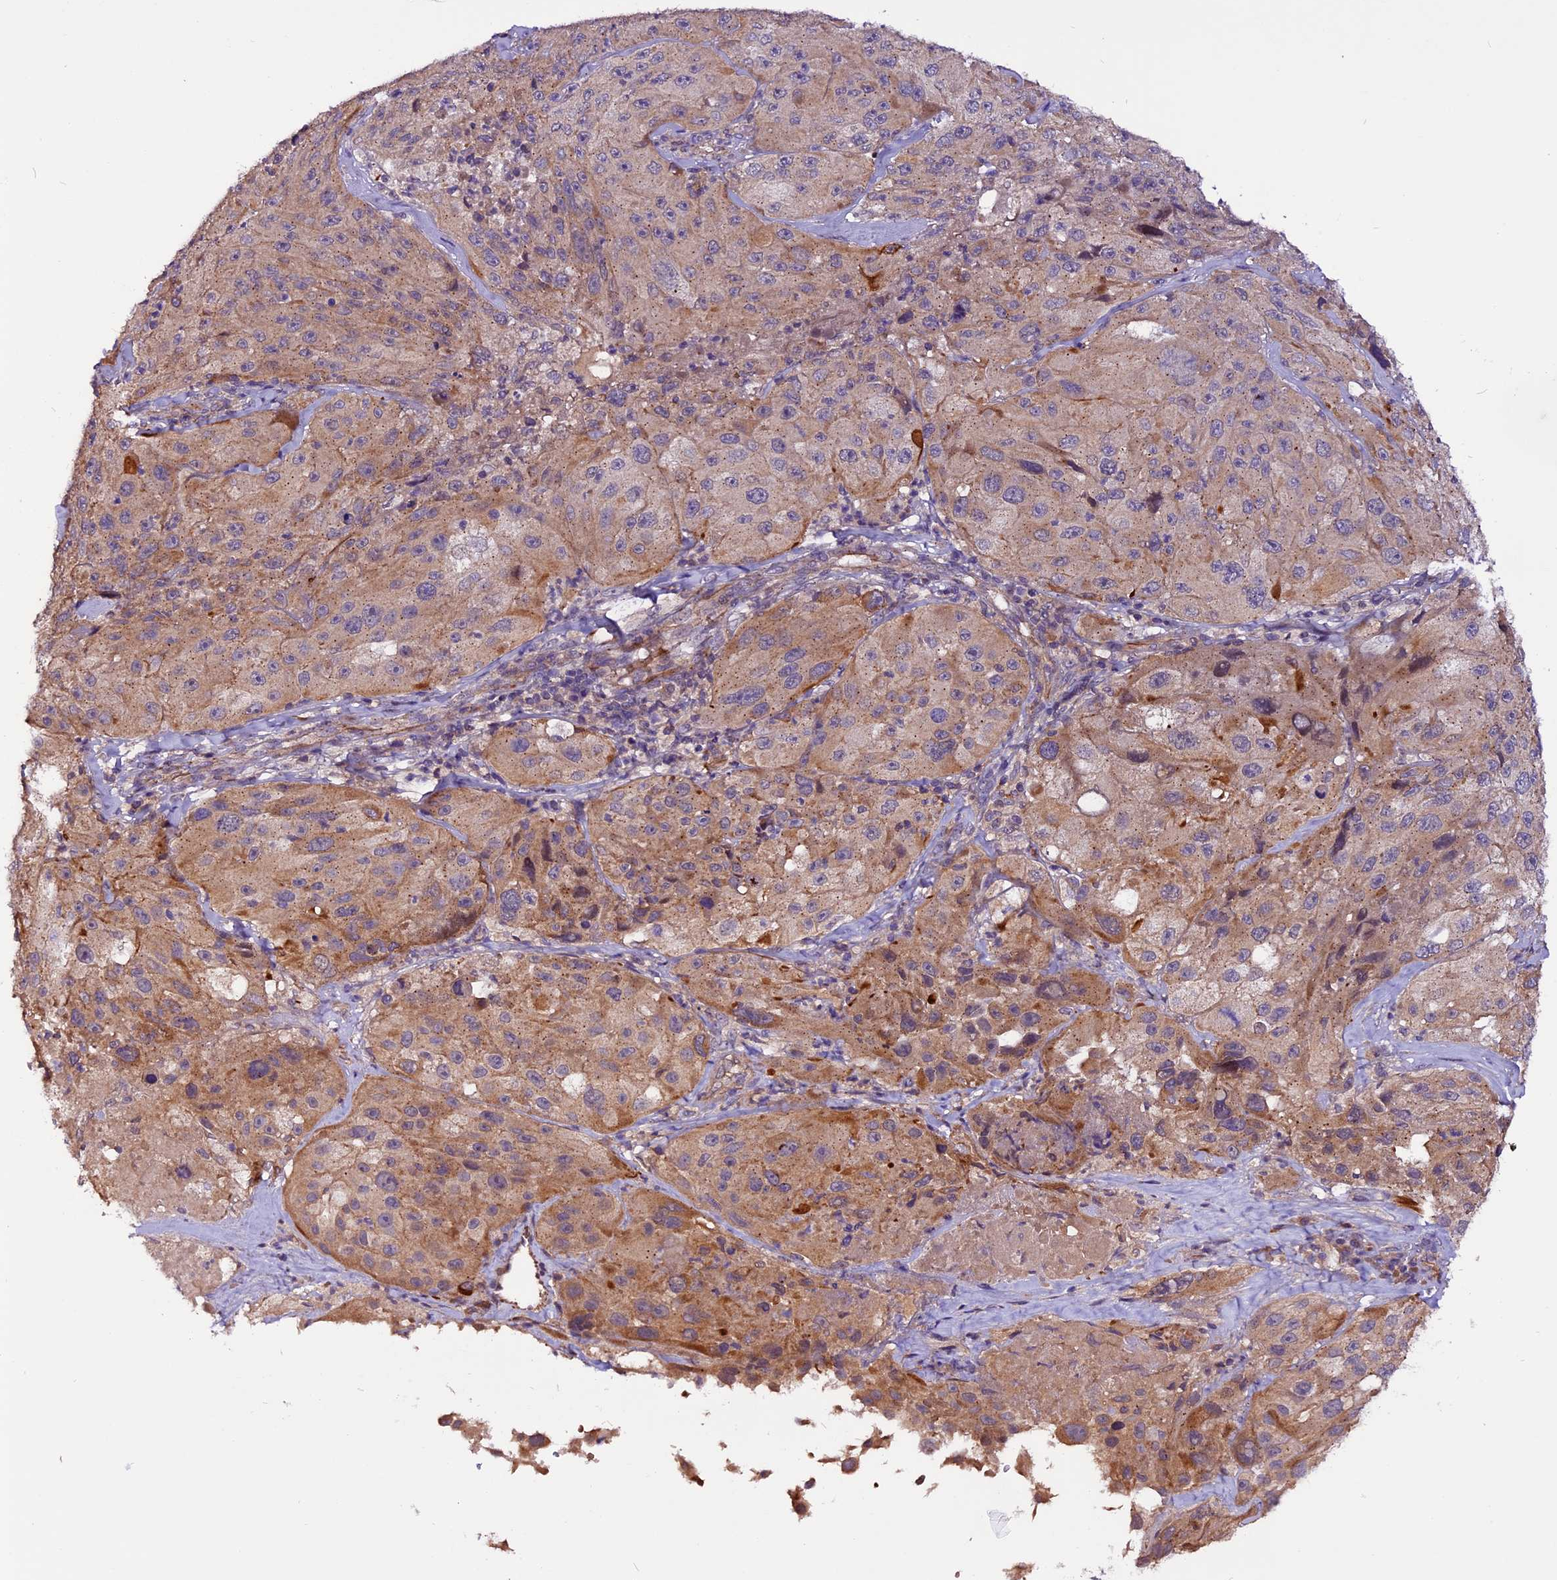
{"staining": {"intensity": "moderate", "quantity": ">75%", "location": "cytoplasmic/membranous"}, "tissue": "melanoma", "cell_type": "Tumor cells", "image_type": "cancer", "snomed": [{"axis": "morphology", "description": "Malignant melanoma, Metastatic site"}, {"axis": "topography", "description": "Lymph node"}], "caption": "Brown immunohistochemical staining in malignant melanoma (metastatic site) demonstrates moderate cytoplasmic/membranous positivity in about >75% of tumor cells.", "gene": "RINL", "patient": {"sex": "male", "age": 62}}